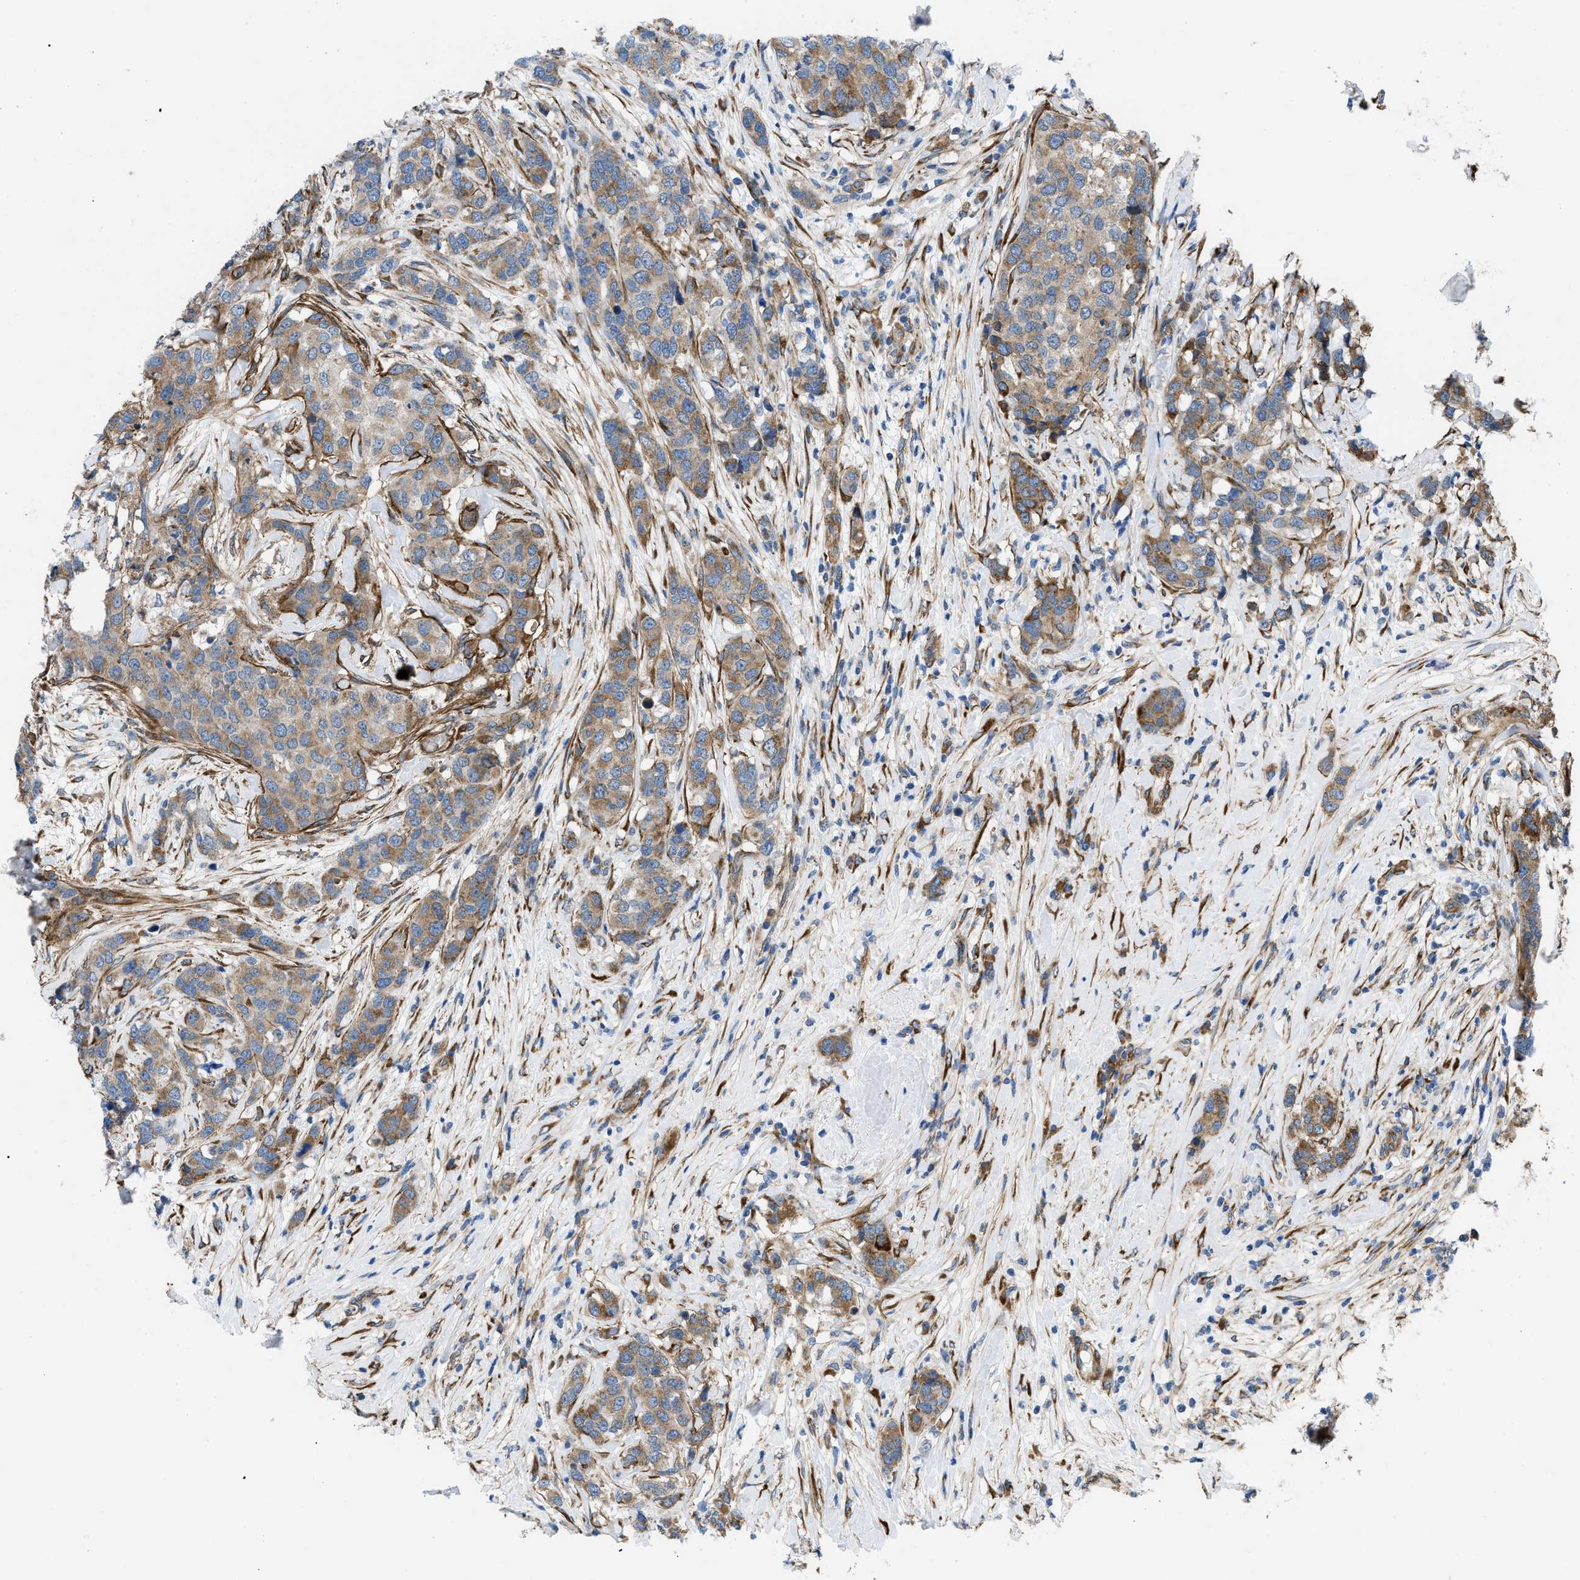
{"staining": {"intensity": "moderate", "quantity": ">75%", "location": "cytoplasmic/membranous"}, "tissue": "breast cancer", "cell_type": "Tumor cells", "image_type": "cancer", "snomed": [{"axis": "morphology", "description": "Lobular carcinoma"}, {"axis": "topography", "description": "Breast"}], "caption": "Approximately >75% of tumor cells in breast cancer display moderate cytoplasmic/membranous protein expression as visualized by brown immunohistochemical staining.", "gene": "MYO10", "patient": {"sex": "female", "age": 59}}